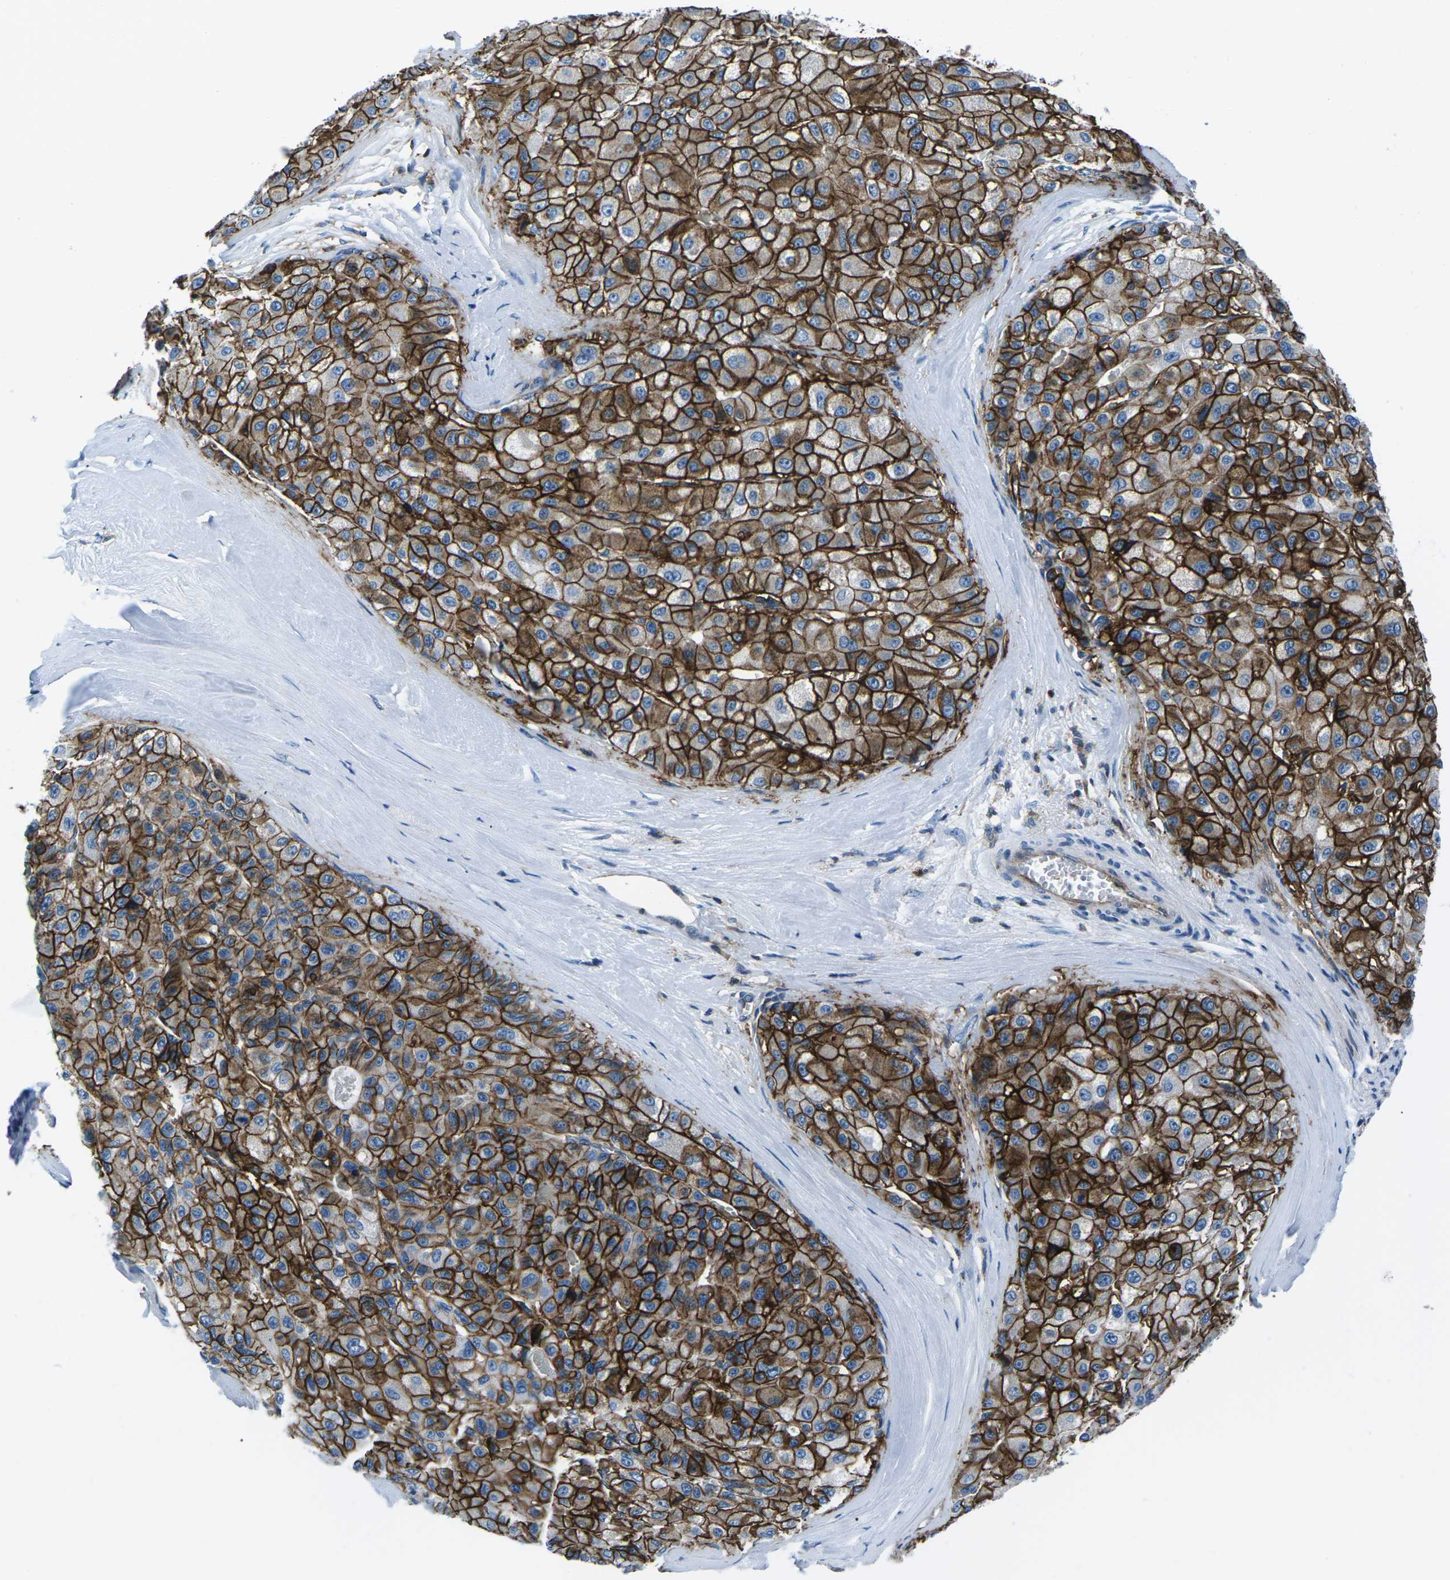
{"staining": {"intensity": "strong", "quantity": ">75%", "location": "cytoplasmic/membranous"}, "tissue": "liver cancer", "cell_type": "Tumor cells", "image_type": "cancer", "snomed": [{"axis": "morphology", "description": "Carcinoma, Hepatocellular, NOS"}, {"axis": "topography", "description": "Liver"}], "caption": "A micrograph of liver cancer stained for a protein displays strong cytoplasmic/membranous brown staining in tumor cells.", "gene": "SOCS4", "patient": {"sex": "male", "age": 80}}